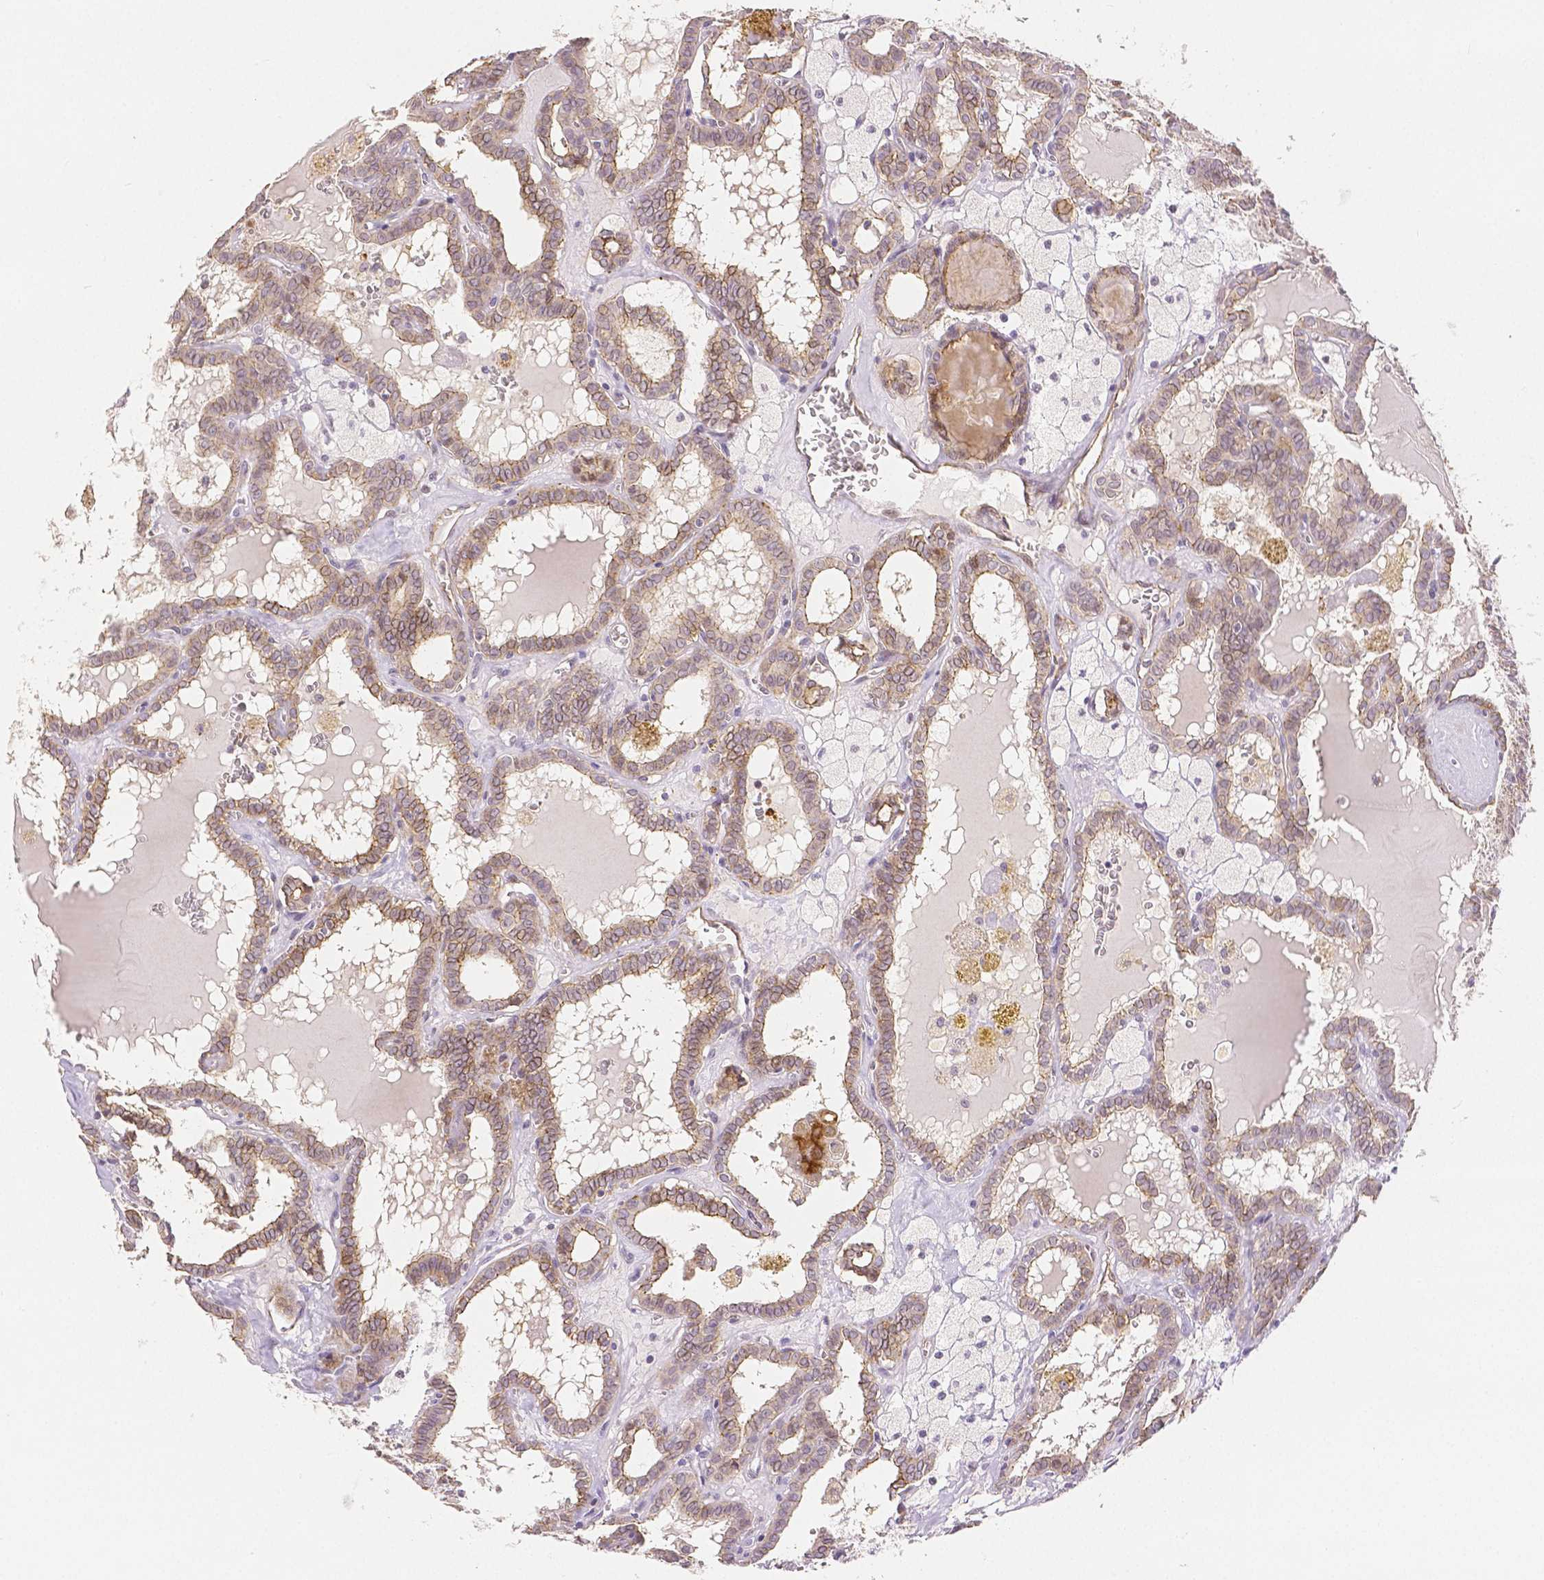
{"staining": {"intensity": "moderate", "quantity": "25%-75%", "location": "cytoplasmic/membranous"}, "tissue": "thyroid cancer", "cell_type": "Tumor cells", "image_type": "cancer", "snomed": [{"axis": "morphology", "description": "Papillary adenocarcinoma, NOS"}, {"axis": "topography", "description": "Thyroid gland"}], "caption": "Immunohistochemical staining of thyroid papillary adenocarcinoma shows medium levels of moderate cytoplasmic/membranous staining in approximately 25%-75% of tumor cells.", "gene": "OCLN", "patient": {"sex": "female", "age": 39}}